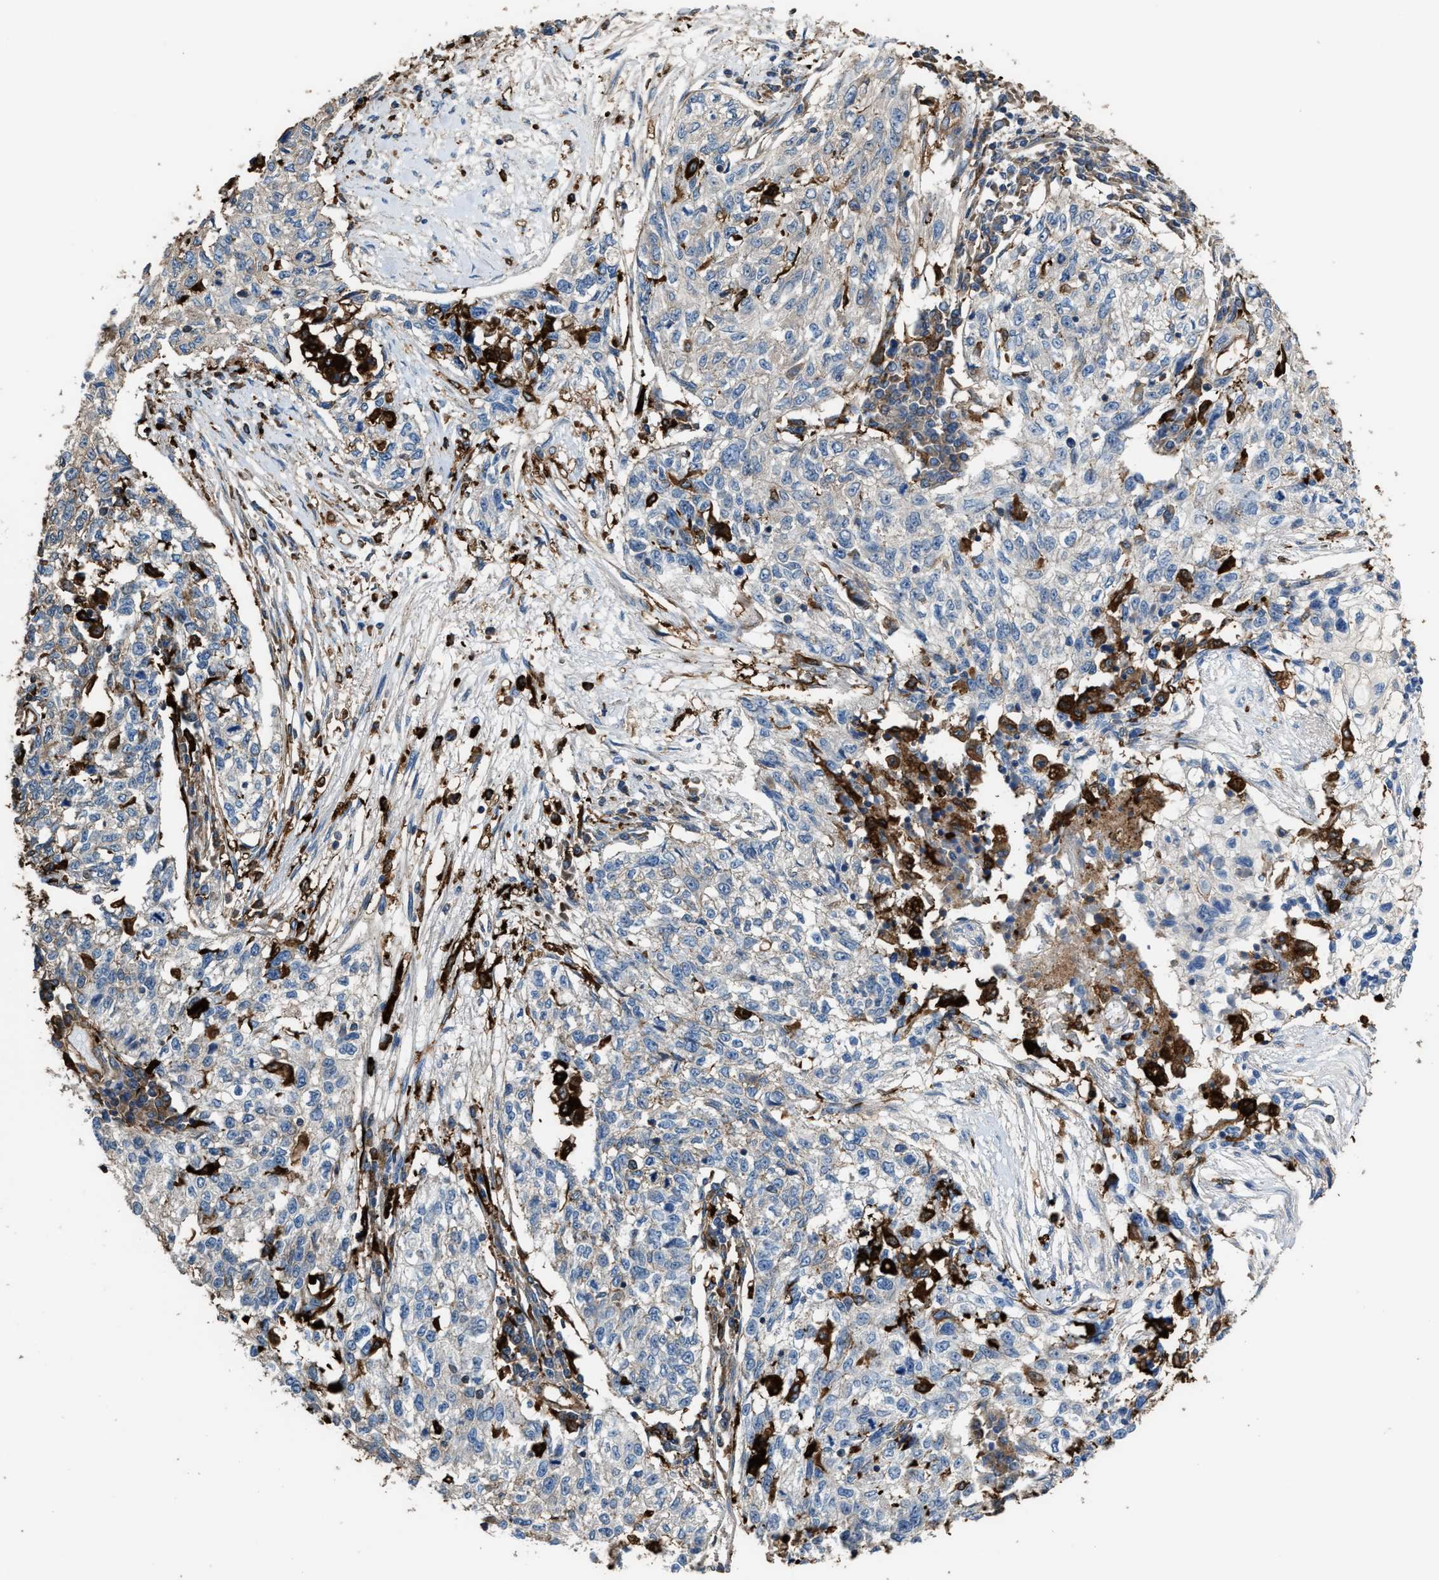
{"staining": {"intensity": "weak", "quantity": "<25%", "location": "cytoplasmic/membranous"}, "tissue": "cervical cancer", "cell_type": "Tumor cells", "image_type": "cancer", "snomed": [{"axis": "morphology", "description": "Squamous cell carcinoma, NOS"}, {"axis": "topography", "description": "Cervix"}], "caption": "This is a micrograph of immunohistochemistry staining of squamous cell carcinoma (cervical), which shows no staining in tumor cells.", "gene": "ATIC", "patient": {"sex": "female", "age": 57}}